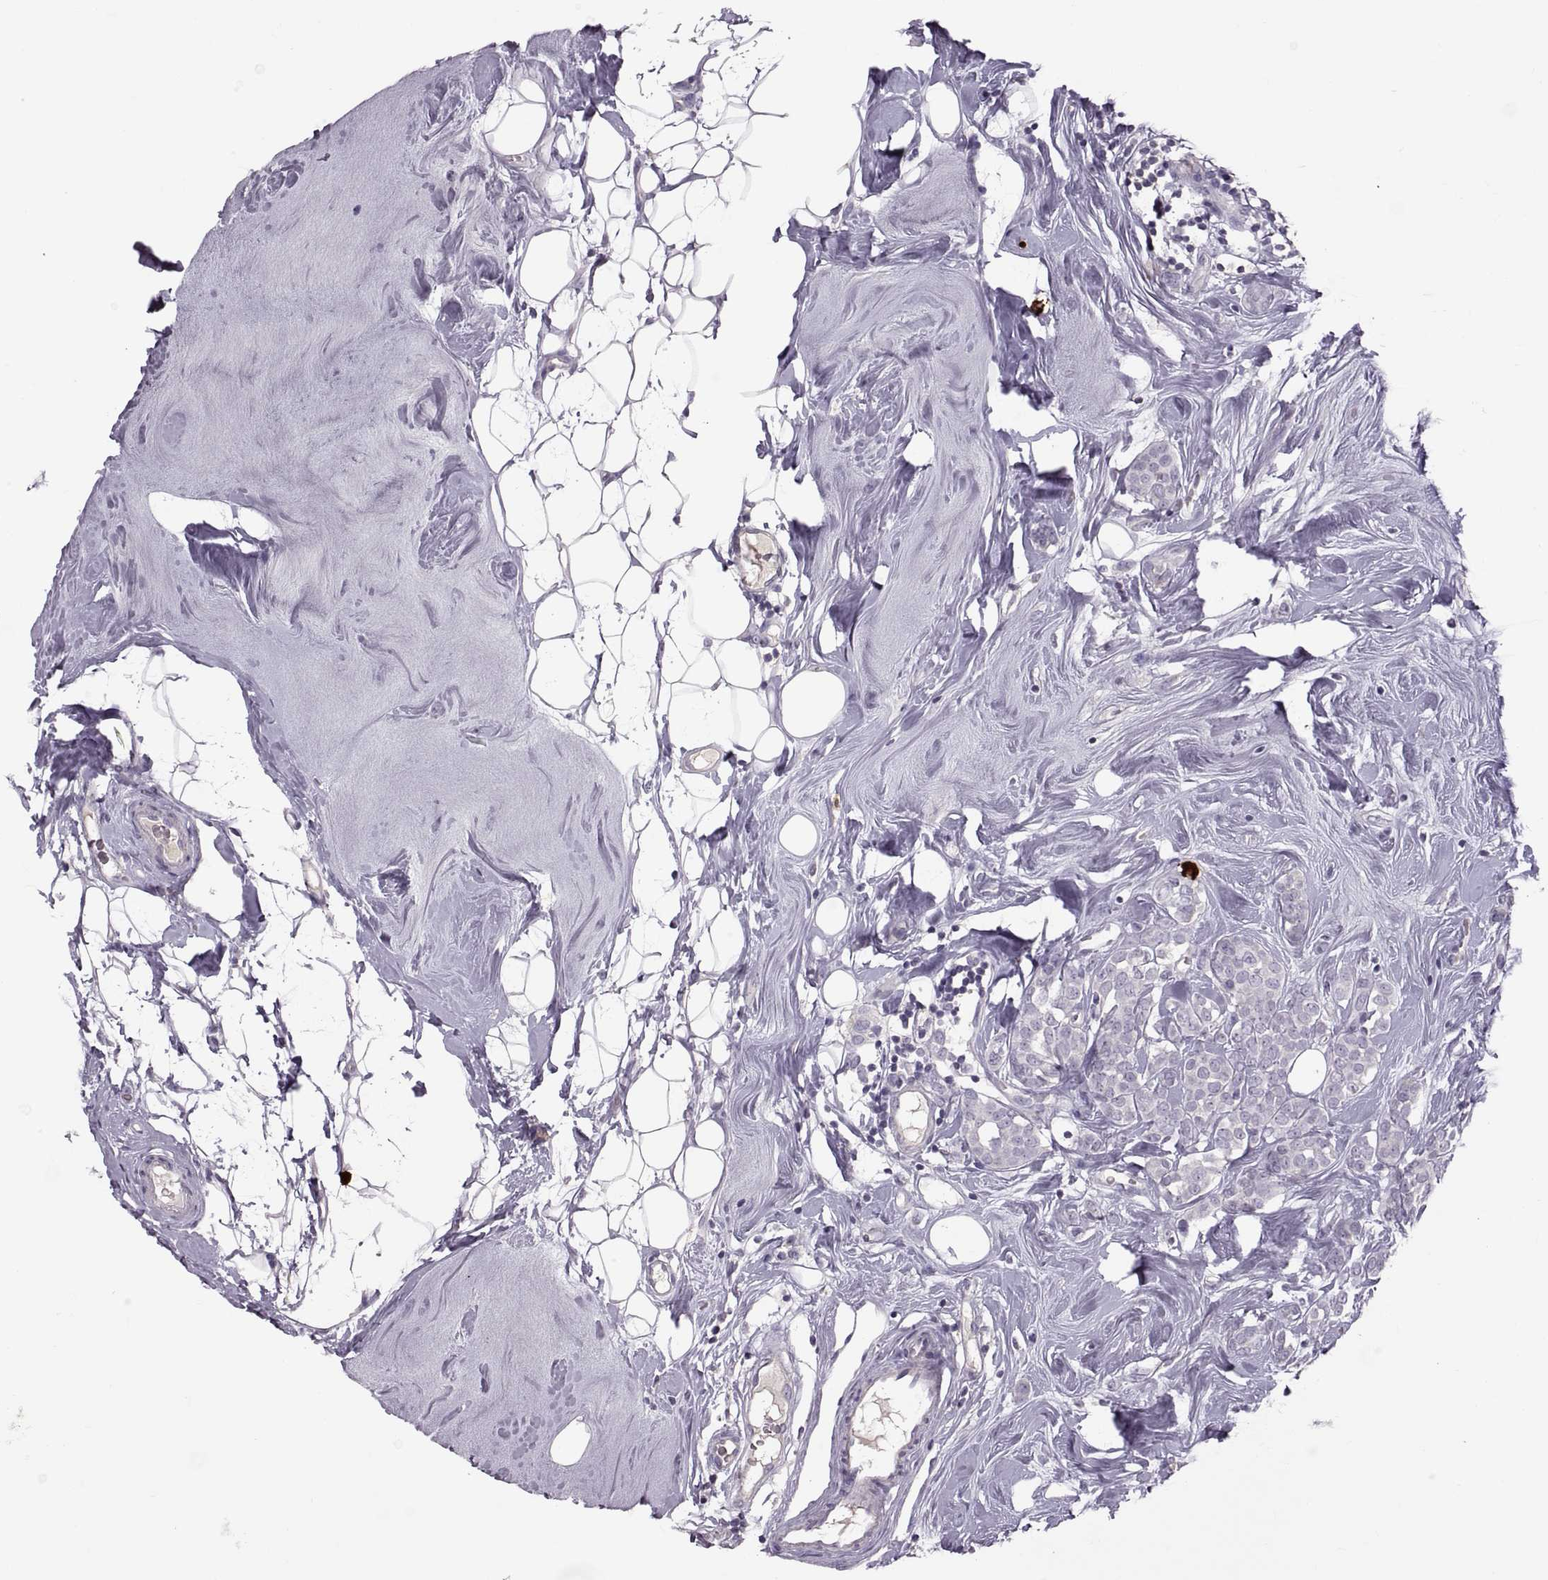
{"staining": {"intensity": "negative", "quantity": "none", "location": "none"}, "tissue": "breast cancer", "cell_type": "Tumor cells", "image_type": "cancer", "snomed": [{"axis": "morphology", "description": "Lobular carcinoma"}, {"axis": "topography", "description": "Breast"}], "caption": "Immunohistochemical staining of human lobular carcinoma (breast) demonstrates no significant expression in tumor cells. (Brightfield microscopy of DAB (3,3'-diaminobenzidine) immunohistochemistry (IHC) at high magnification).", "gene": "WFDC8", "patient": {"sex": "female", "age": 49}}